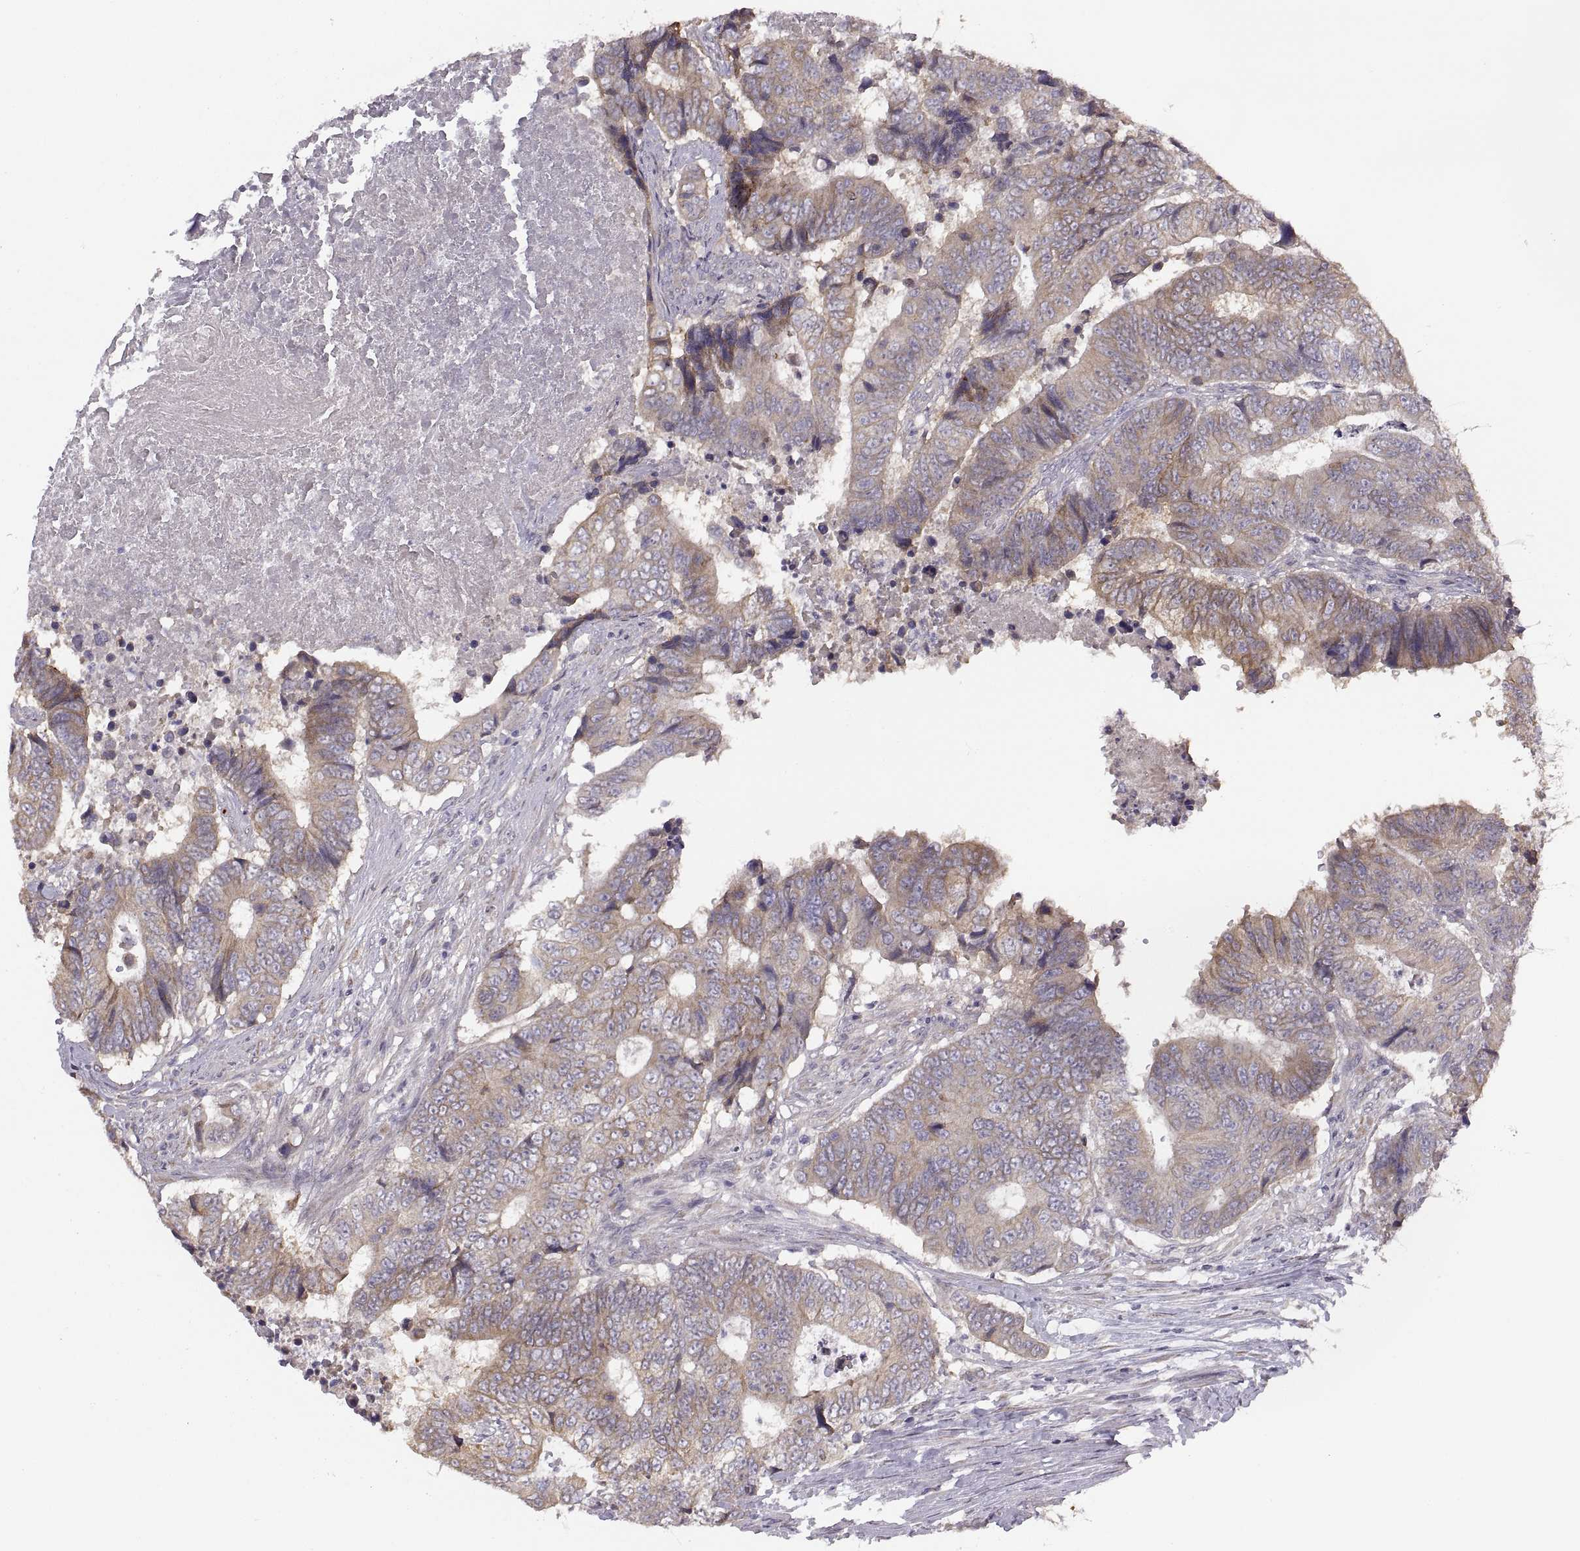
{"staining": {"intensity": "weak", "quantity": ">75%", "location": "cytoplasmic/membranous"}, "tissue": "colorectal cancer", "cell_type": "Tumor cells", "image_type": "cancer", "snomed": [{"axis": "morphology", "description": "Adenocarcinoma, NOS"}, {"axis": "topography", "description": "Colon"}], "caption": "IHC micrograph of human adenocarcinoma (colorectal) stained for a protein (brown), which exhibits low levels of weak cytoplasmic/membranous positivity in about >75% of tumor cells.", "gene": "ACSBG2", "patient": {"sex": "female", "age": 48}}